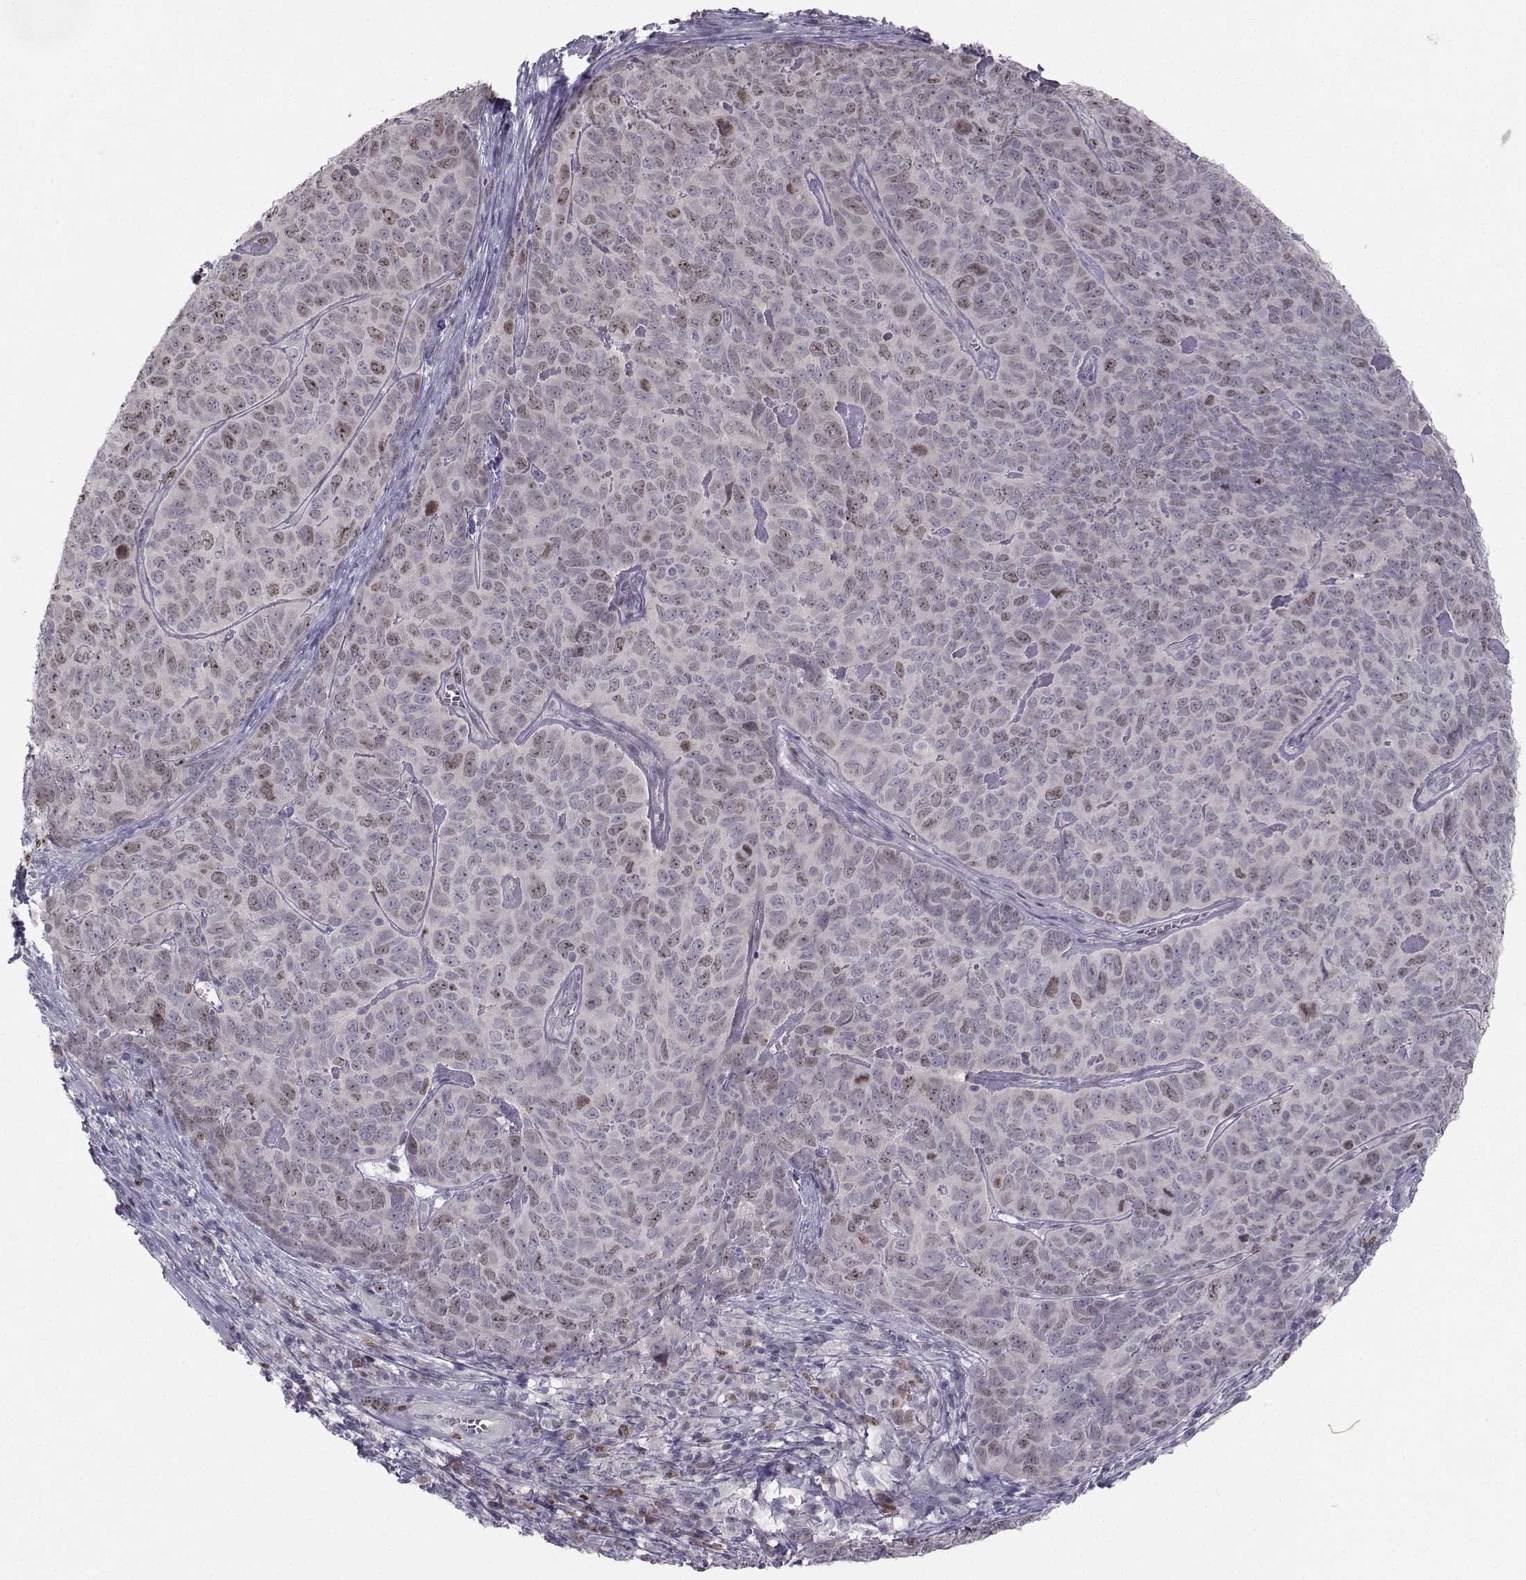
{"staining": {"intensity": "weak", "quantity": "<25%", "location": "nuclear"}, "tissue": "skin cancer", "cell_type": "Tumor cells", "image_type": "cancer", "snomed": [{"axis": "morphology", "description": "Squamous cell carcinoma, NOS"}, {"axis": "topography", "description": "Skin"}, {"axis": "topography", "description": "Anal"}], "caption": "Human squamous cell carcinoma (skin) stained for a protein using immunohistochemistry (IHC) exhibits no staining in tumor cells.", "gene": "LRP8", "patient": {"sex": "female", "age": 51}}